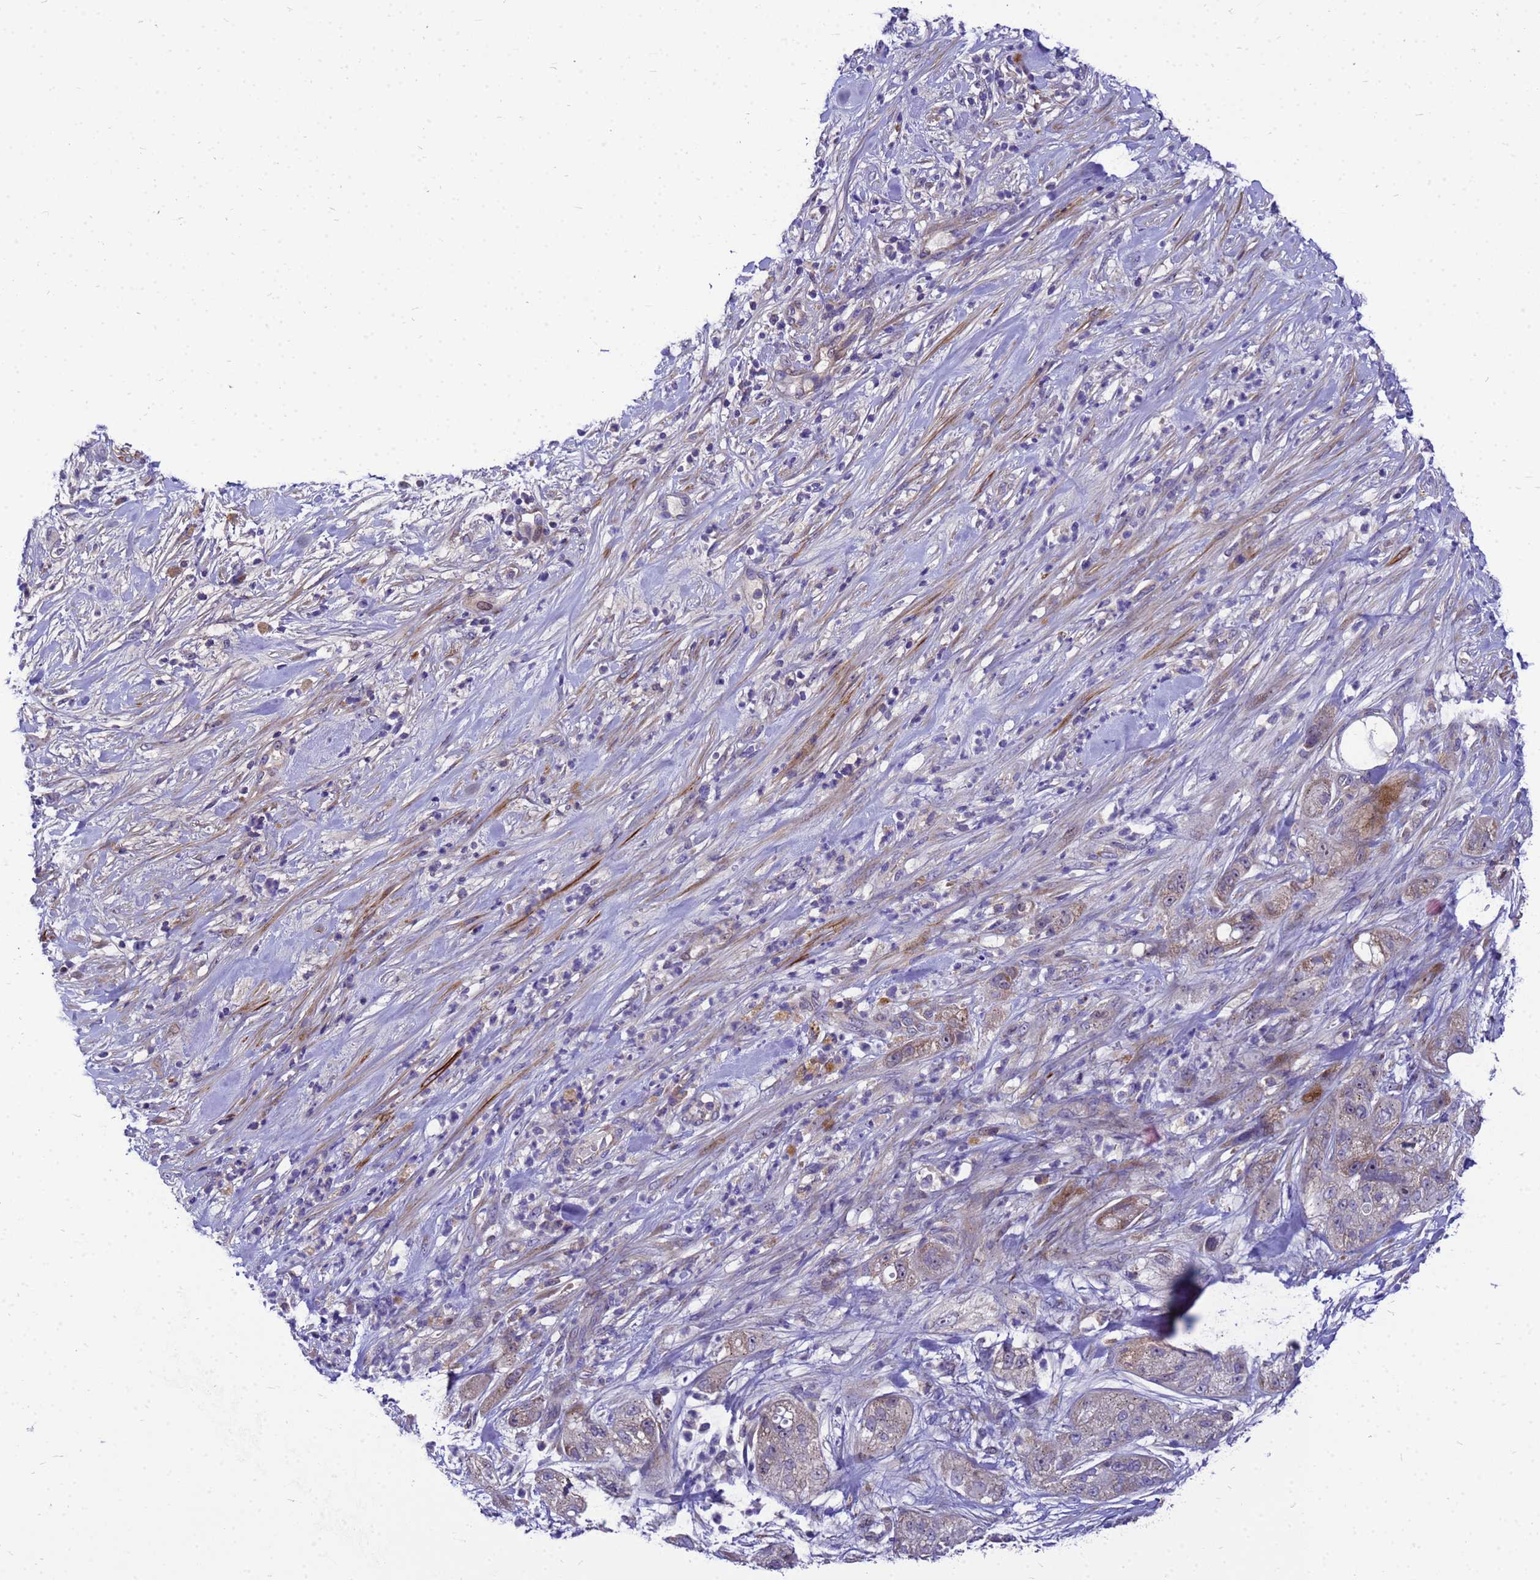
{"staining": {"intensity": "weak", "quantity": "<25%", "location": "cytoplasmic/membranous"}, "tissue": "pancreatic cancer", "cell_type": "Tumor cells", "image_type": "cancer", "snomed": [{"axis": "morphology", "description": "Adenocarcinoma, NOS"}, {"axis": "topography", "description": "Pancreas"}], "caption": "Tumor cells are negative for protein expression in human pancreatic adenocarcinoma. (DAB (3,3'-diaminobenzidine) IHC with hematoxylin counter stain).", "gene": "POP7", "patient": {"sex": "female", "age": 78}}